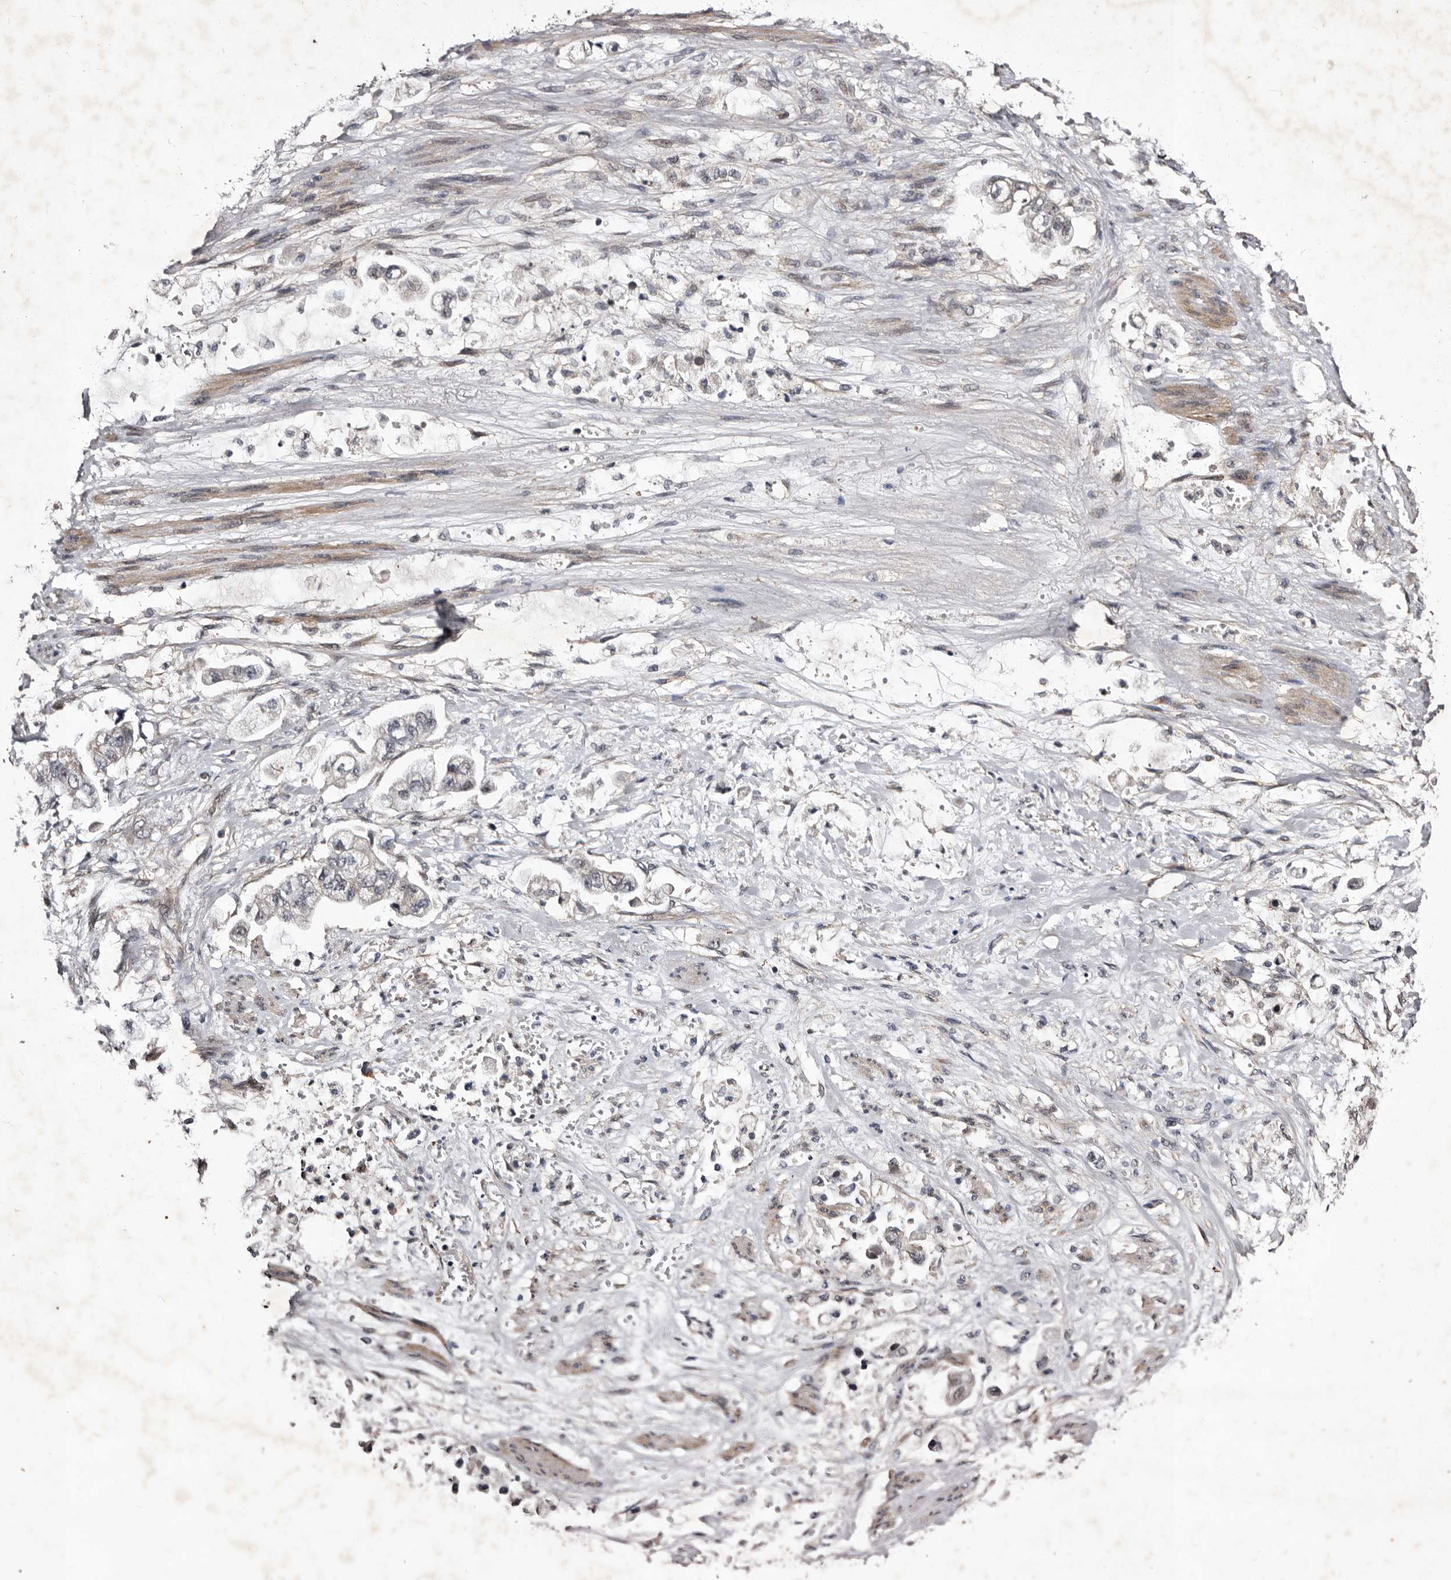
{"staining": {"intensity": "negative", "quantity": "none", "location": "none"}, "tissue": "stomach cancer", "cell_type": "Tumor cells", "image_type": "cancer", "snomed": [{"axis": "morphology", "description": "Adenocarcinoma, NOS"}, {"axis": "topography", "description": "Stomach"}], "caption": "Tumor cells show no significant protein staining in stomach adenocarcinoma.", "gene": "MKRN3", "patient": {"sex": "male", "age": 62}}